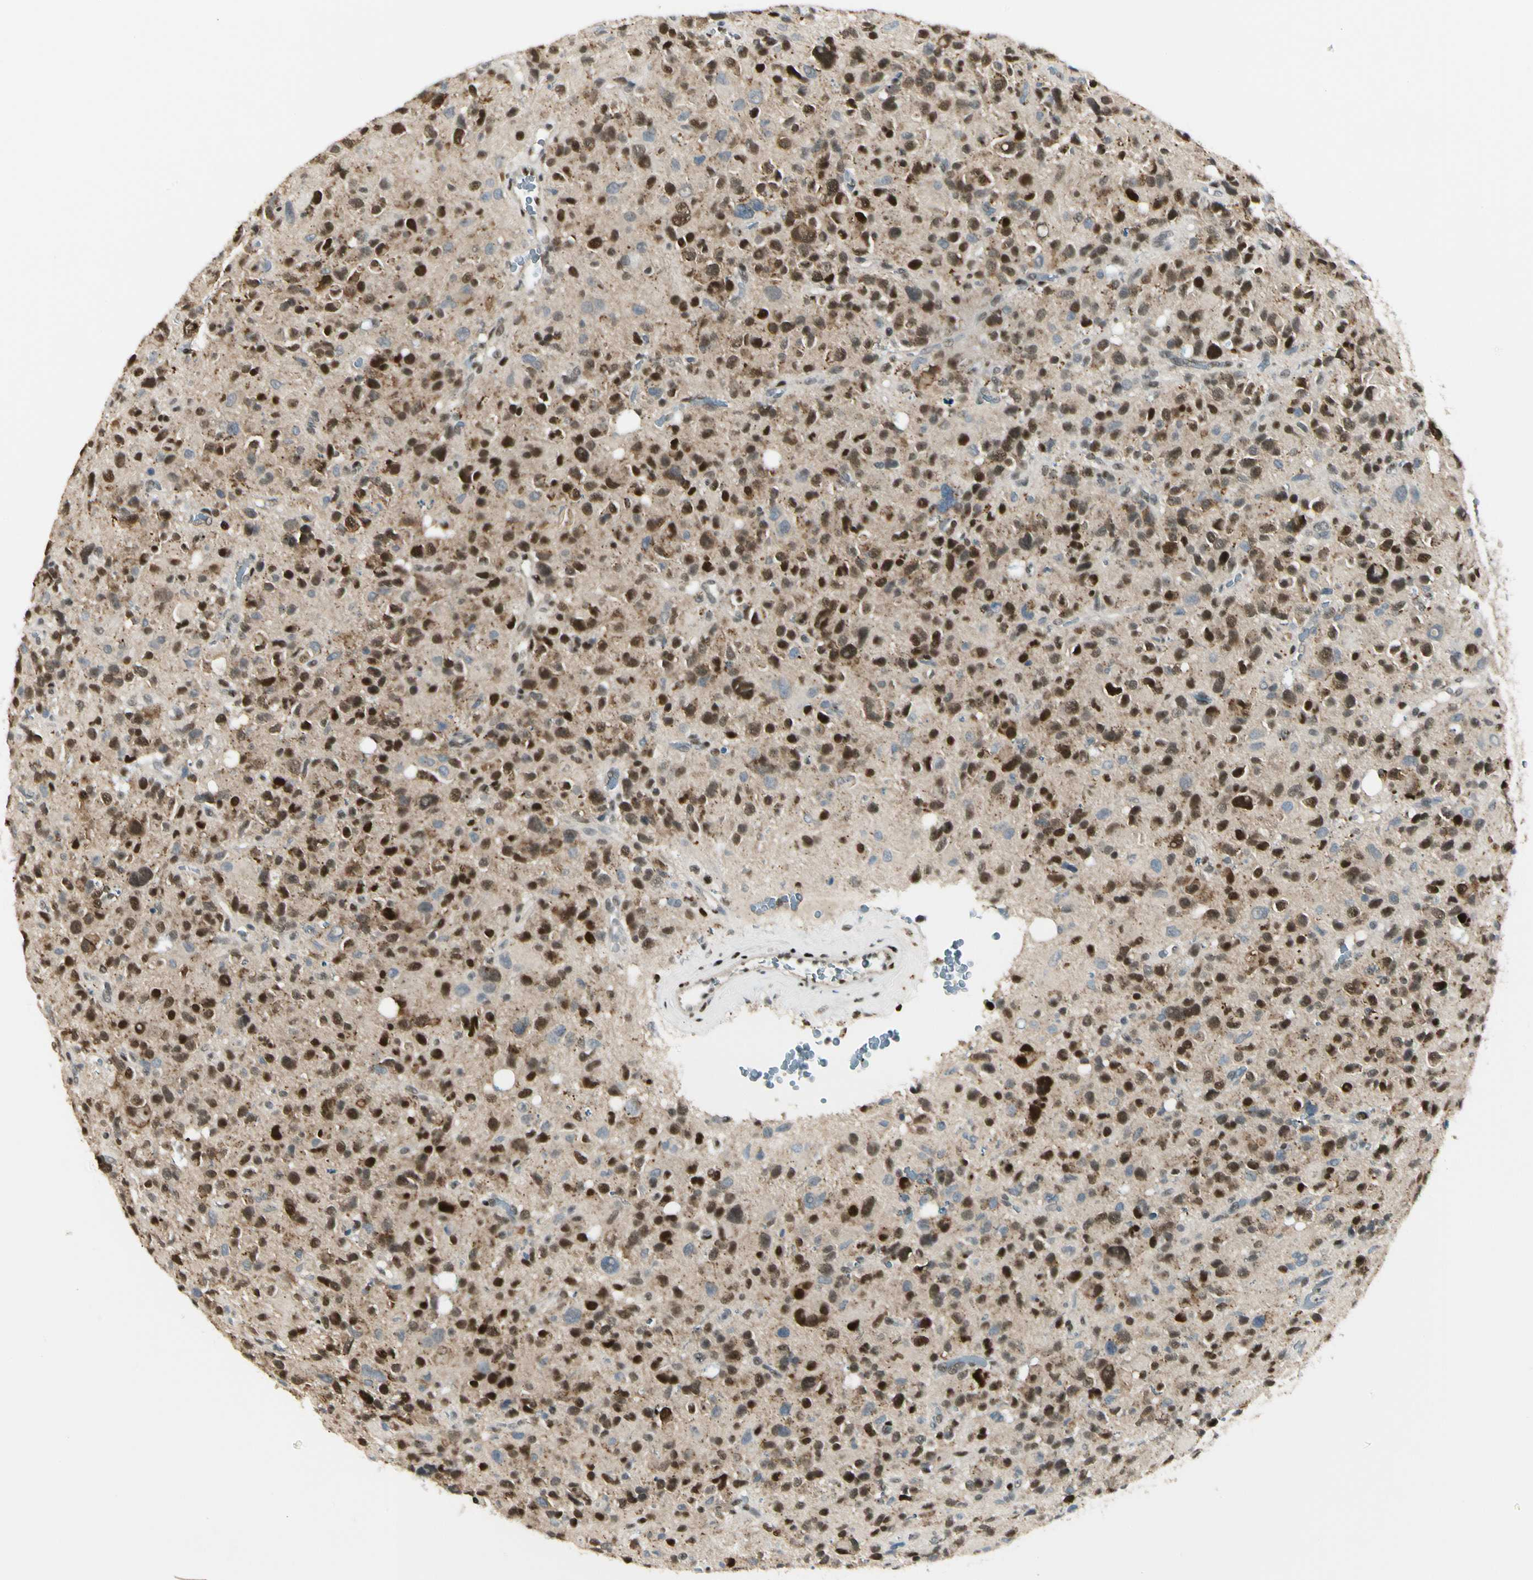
{"staining": {"intensity": "strong", "quantity": ">75%", "location": "nuclear"}, "tissue": "glioma", "cell_type": "Tumor cells", "image_type": "cancer", "snomed": [{"axis": "morphology", "description": "Glioma, malignant, High grade"}, {"axis": "topography", "description": "Brain"}], "caption": "Glioma stained with DAB (3,3'-diaminobenzidine) immunohistochemistry demonstrates high levels of strong nuclear positivity in about >75% of tumor cells. Nuclei are stained in blue.", "gene": "ATXN1", "patient": {"sex": "male", "age": 48}}